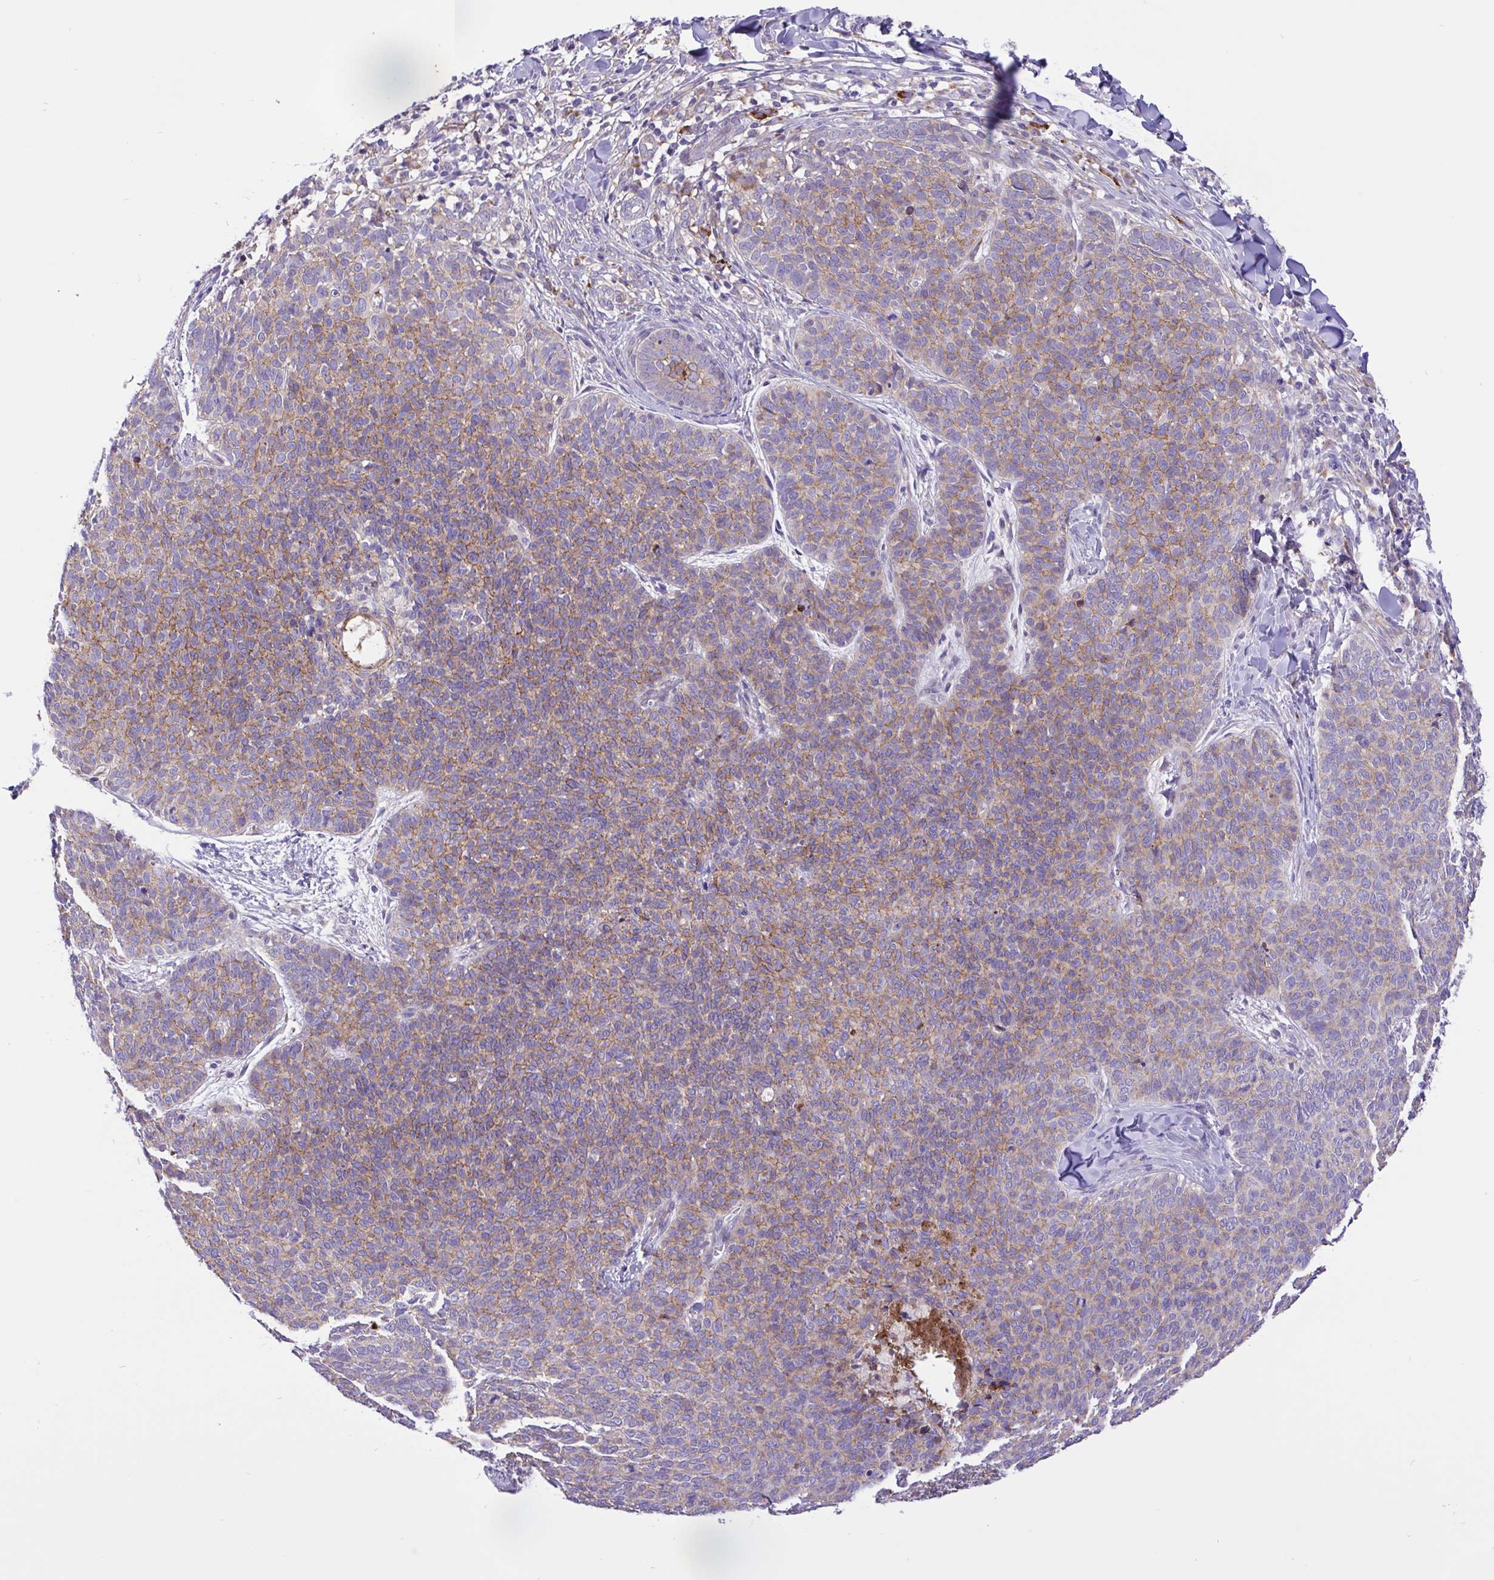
{"staining": {"intensity": "weak", "quantity": "25%-75%", "location": "cytoplasmic/membranous"}, "tissue": "skin cancer", "cell_type": "Tumor cells", "image_type": "cancer", "snomed": [{"axis": "morphology", "description": "Basal cell carcinoma"}, {"axis": "topography", "description": "Skin"}, {"axis": "topography", "description": "Skin of face"}], "caption": "Brown immunohistochemical staining in human skin cancer exhibits weak cytoplasmic/membranous staining in approximately 25%-75% of tumor cells.", "gene": "DSC3", "patient": {"sex": "male", "age": 56}}